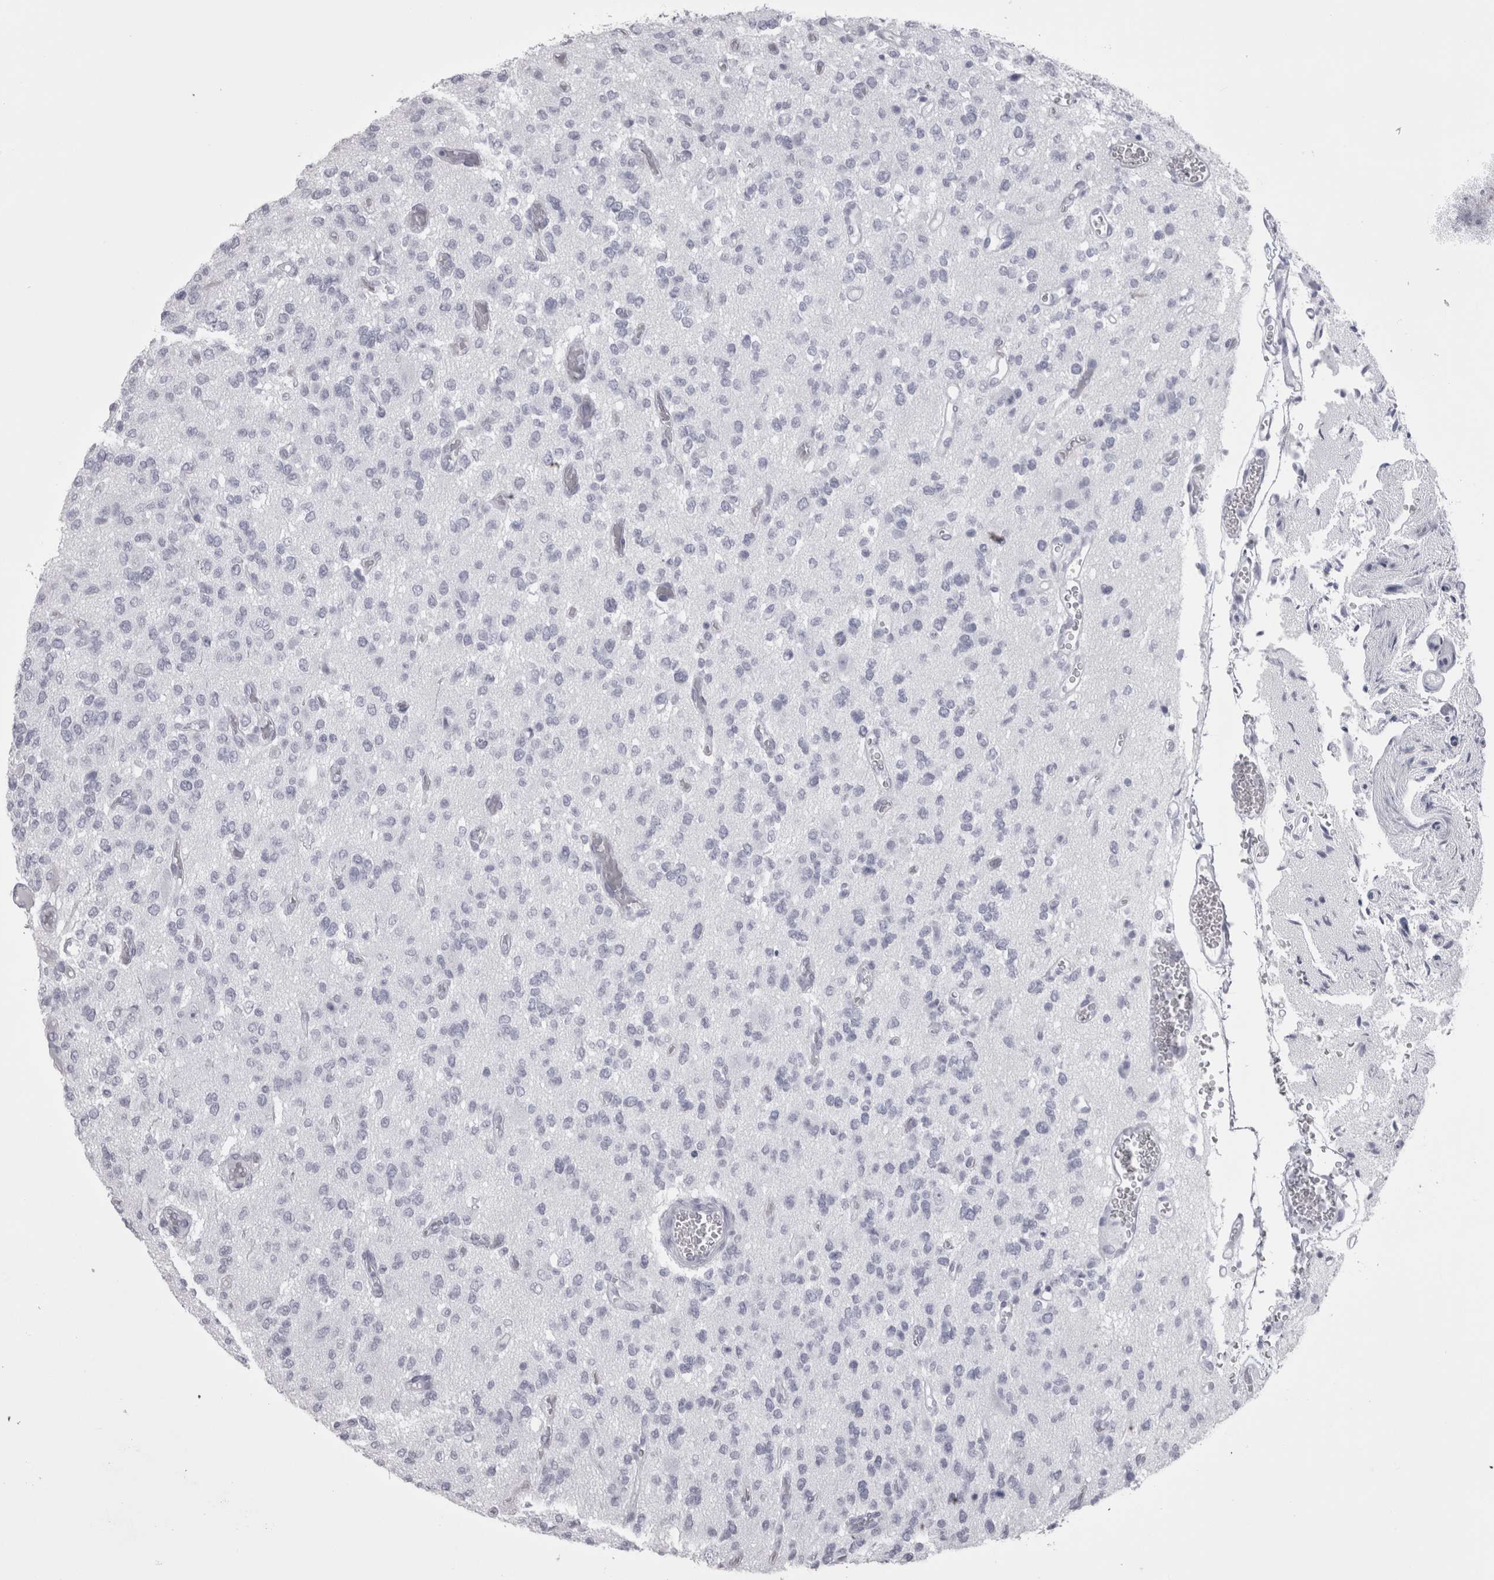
{"staining": {"intensity": "negative", "quantity": "none", "location": "none"}, "tissue": "glioma", "cell_type": "Tumor cells", "image_type": "cancer", "snomed": [{"axis": "morphology", "description": "Glioma, malignant, Low grade"}, {"axis": "topography", "description": "Brain"}], "caption": "Glioma stained for a protein using IHC reveals no staining tumor cells.", "gene": "SKAP1", "patient": {"sex": "male", "age": 38}}